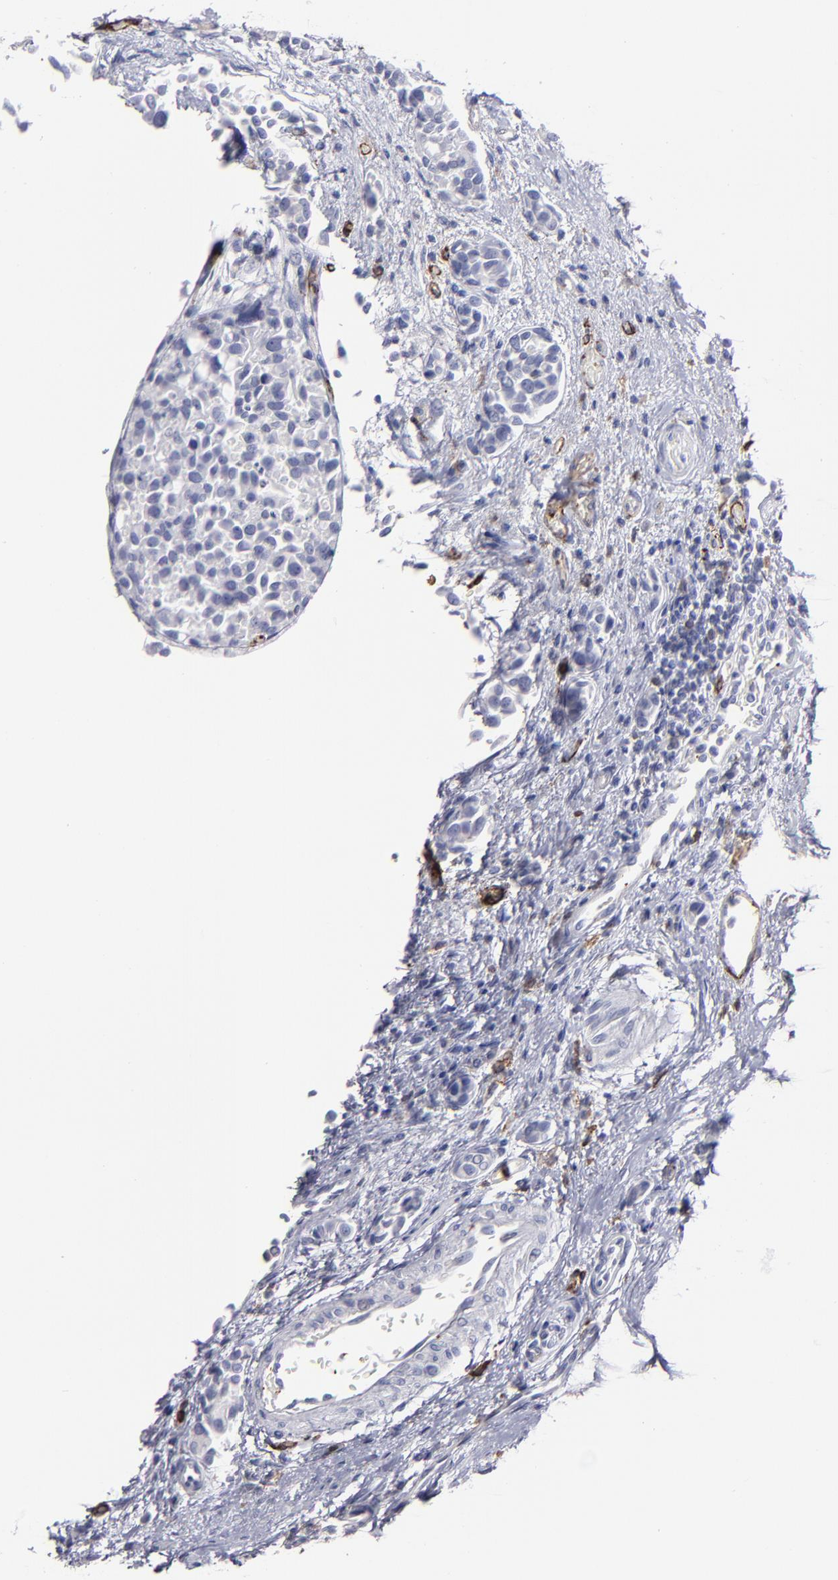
{"staining": {"intensity": "negative", "quantity": "none", "location": "none"}, "tissue": "urothelial cancer", "cell_type": "Tumor cells", "image_type": "cancer", "snomed": [{"axis": "morphology", "description": "Urothelial carcinoma, High grade"}, {"axis": "topography", "description": "Urinary bladder"}], "caption": "Micrograph shows no significant protein expression in tumor cells of high-grade urothelial carcinoma.", "gene": "CD36", "patient": {"sex": "male", "age": 78}}